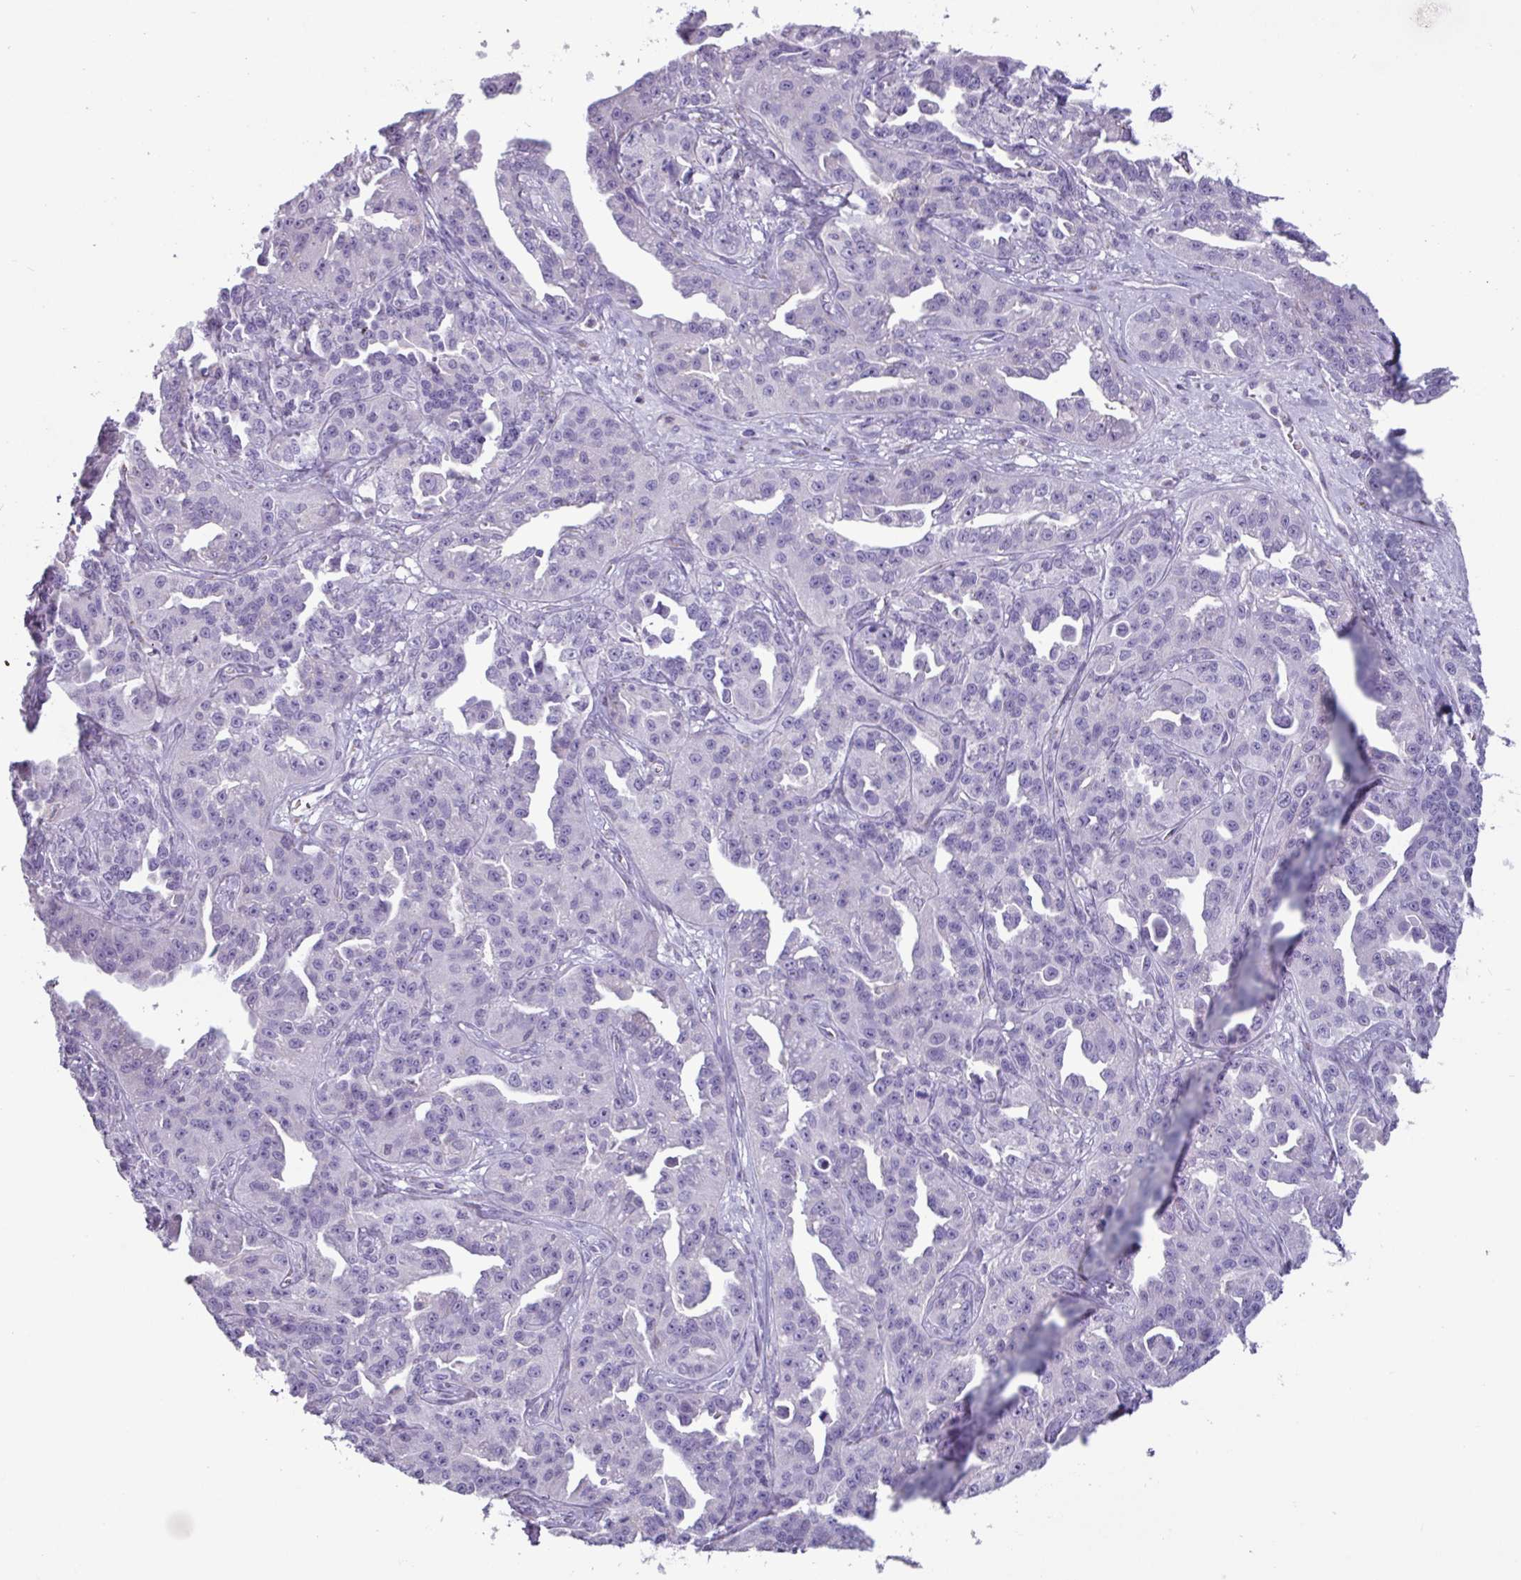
{"staining": {"intensity": "negative", "quantity": "none", "location": "none"}, "tissue": "ovarian cancer", "cell_type": "Tumor cells", "image_type": "cancer", "snomed": [{"axis": "morphology", "description": "Cystadenocarcinoma, serous, NOS"}, {"axis": "topography", "description": "Ovary"}], "caption": "High power microscopy image of an immunohistochemistry (IHC) histopathology image of ovarian cancer, revealing no significant expression in tumor cells.", "gene": "ADGRE1", "patient": {"sex": "female", "age": 75}}